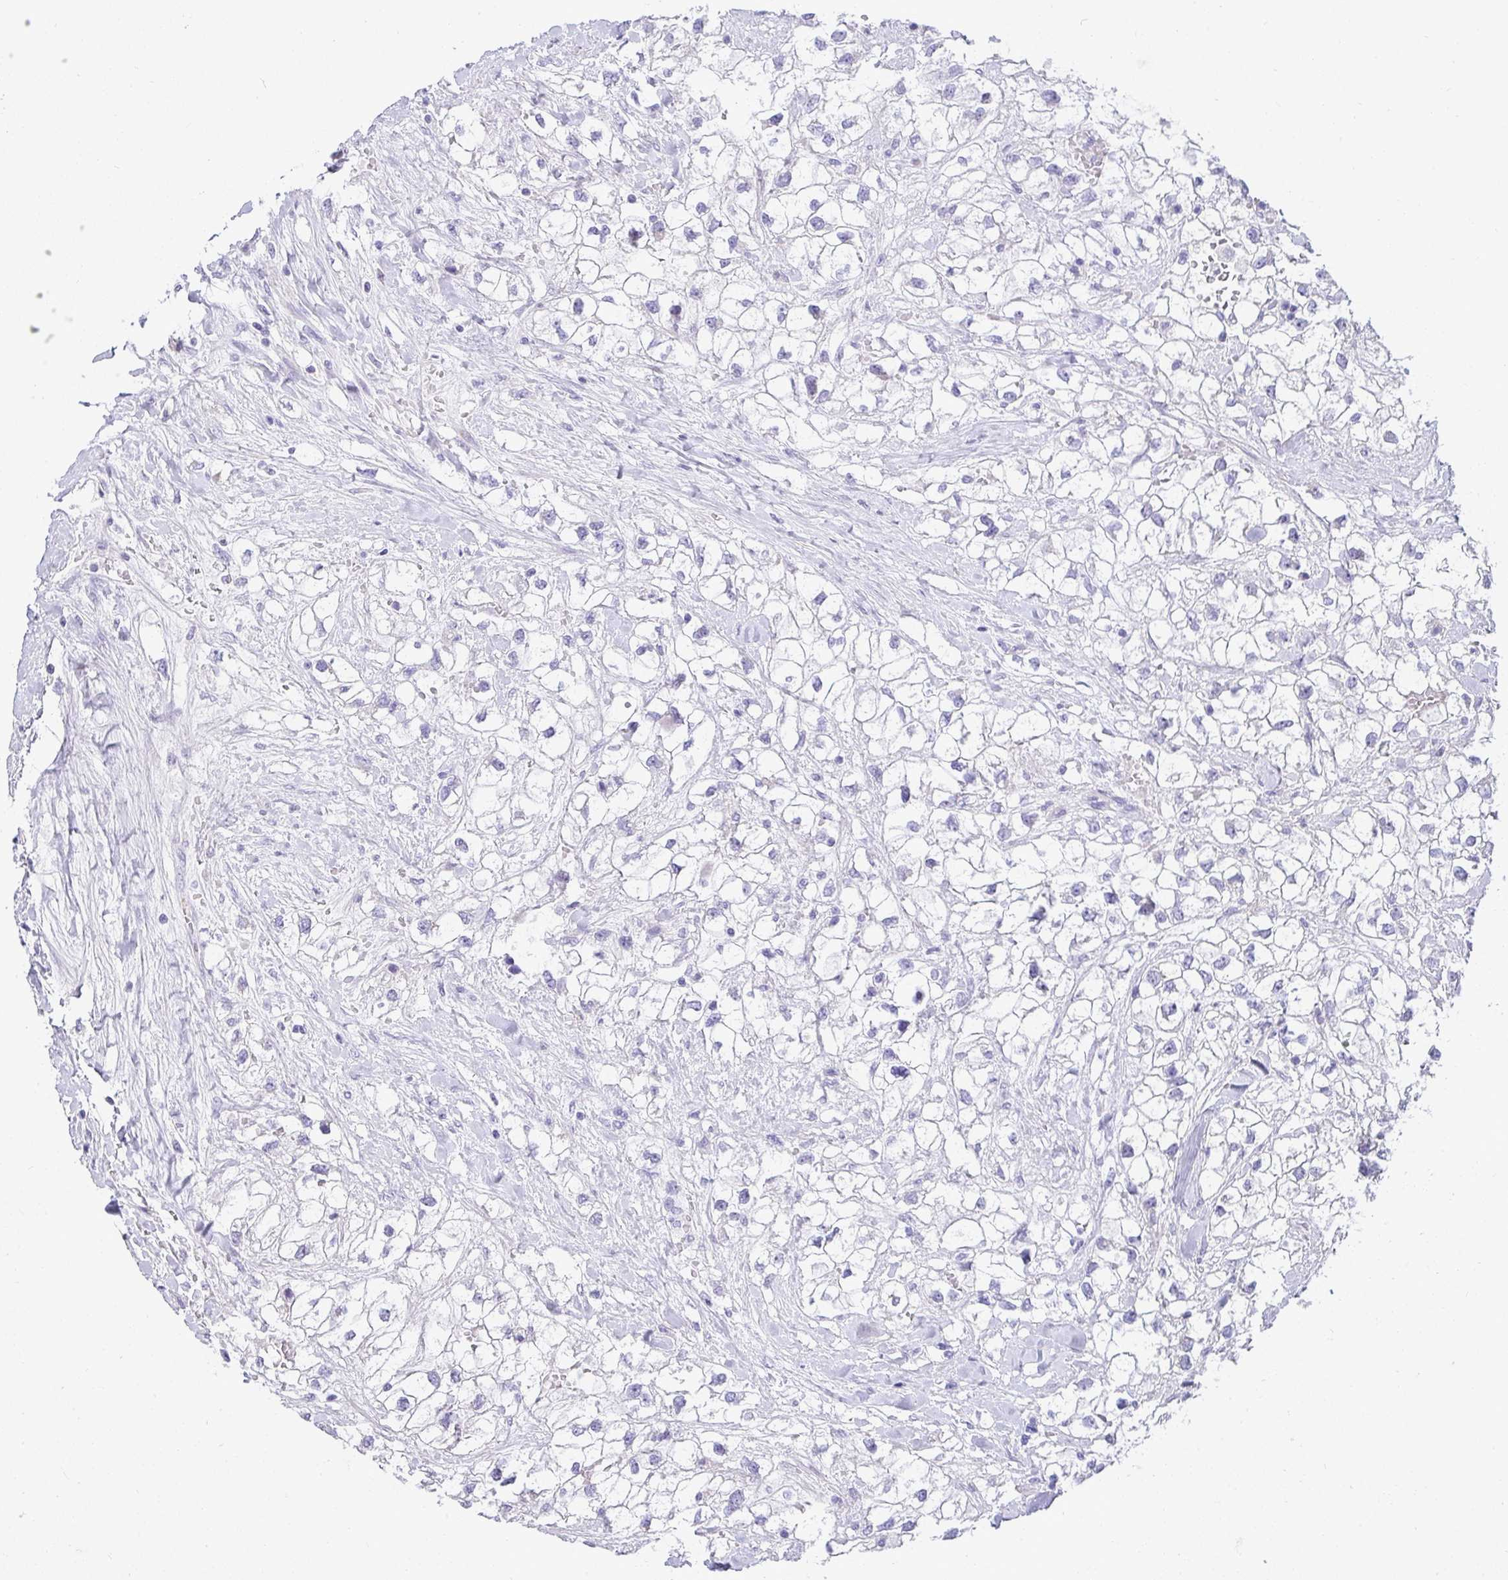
{"staining": {"intensity": "negative", "quantity": "none", "location": "none"}, "tissue": "renal cancer", "cell_type": "Tumor cells", "image_type": "cancer", "snomed": [{"axis": "morphology", "description": "Adenocarcinoma, NOS"}, {"axis": "topography", "description": "Kidney"}], "caption": "Human renal cancer (adenocarcinoma) stained for a protein using immunohistochemistry (IHC) shows no expression in tumor cells.", "gene": "AK5", "patient": {"sex": "male", "age": 59}}